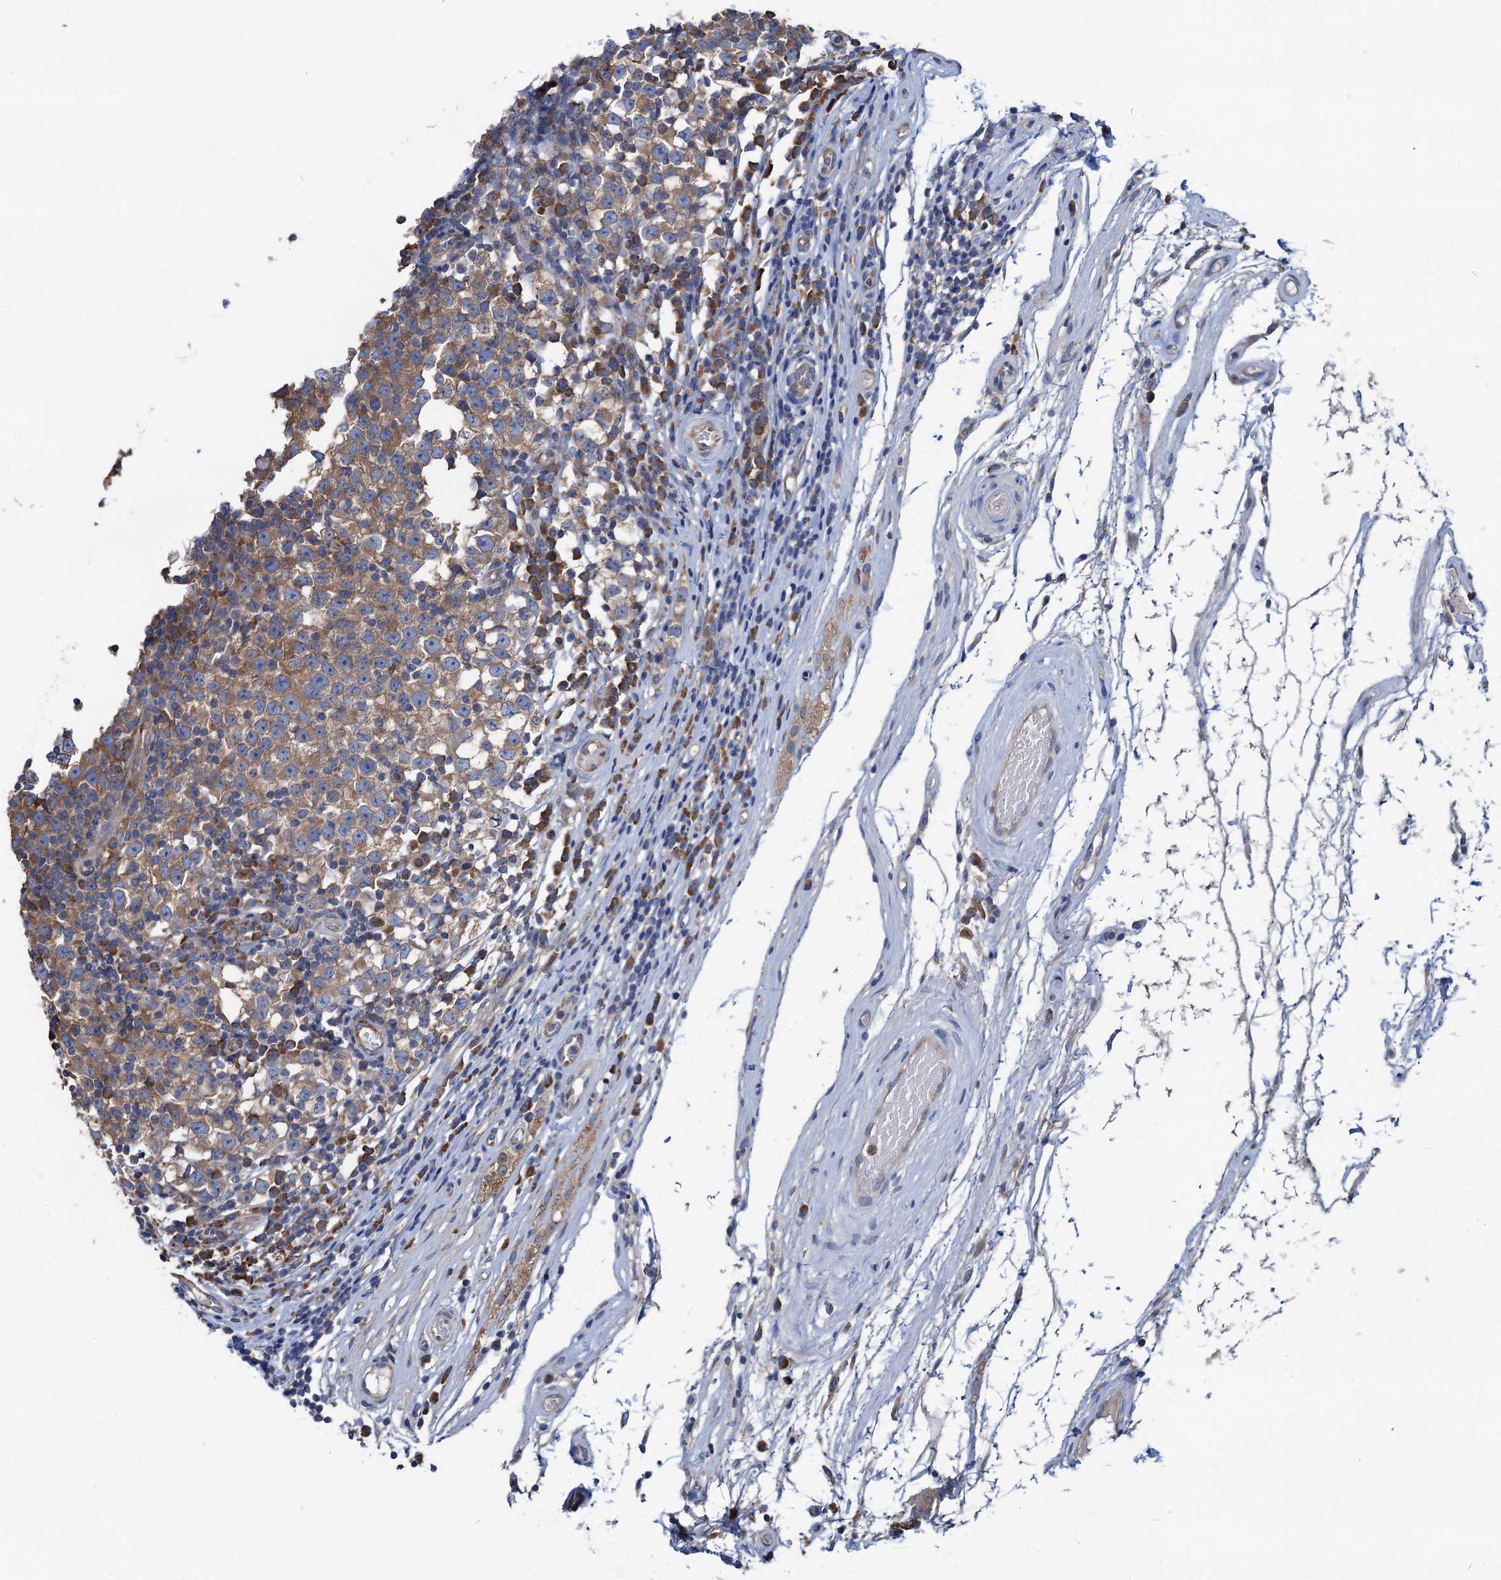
{"staining": {"intensity": "moderate", "quantity": "<25%", "location": "cytoplasmic/membranous"}, "tissue": "testis cancer", "cell_type": "Tumor cells", "image_type": "cancer", "snomed": [{"axis": "morphology", "description": "Seminoma, NOS"}, {"axis": "topography", "description": "Testis"}], "caption": "Protein analysis of testis cancer (seminoma) tissue shows moderate cytoplasmic/membranous expression in about <25% of tumor cells.", "gene": "ADCY9", "patient": {"sex": "male", "age": 65}}